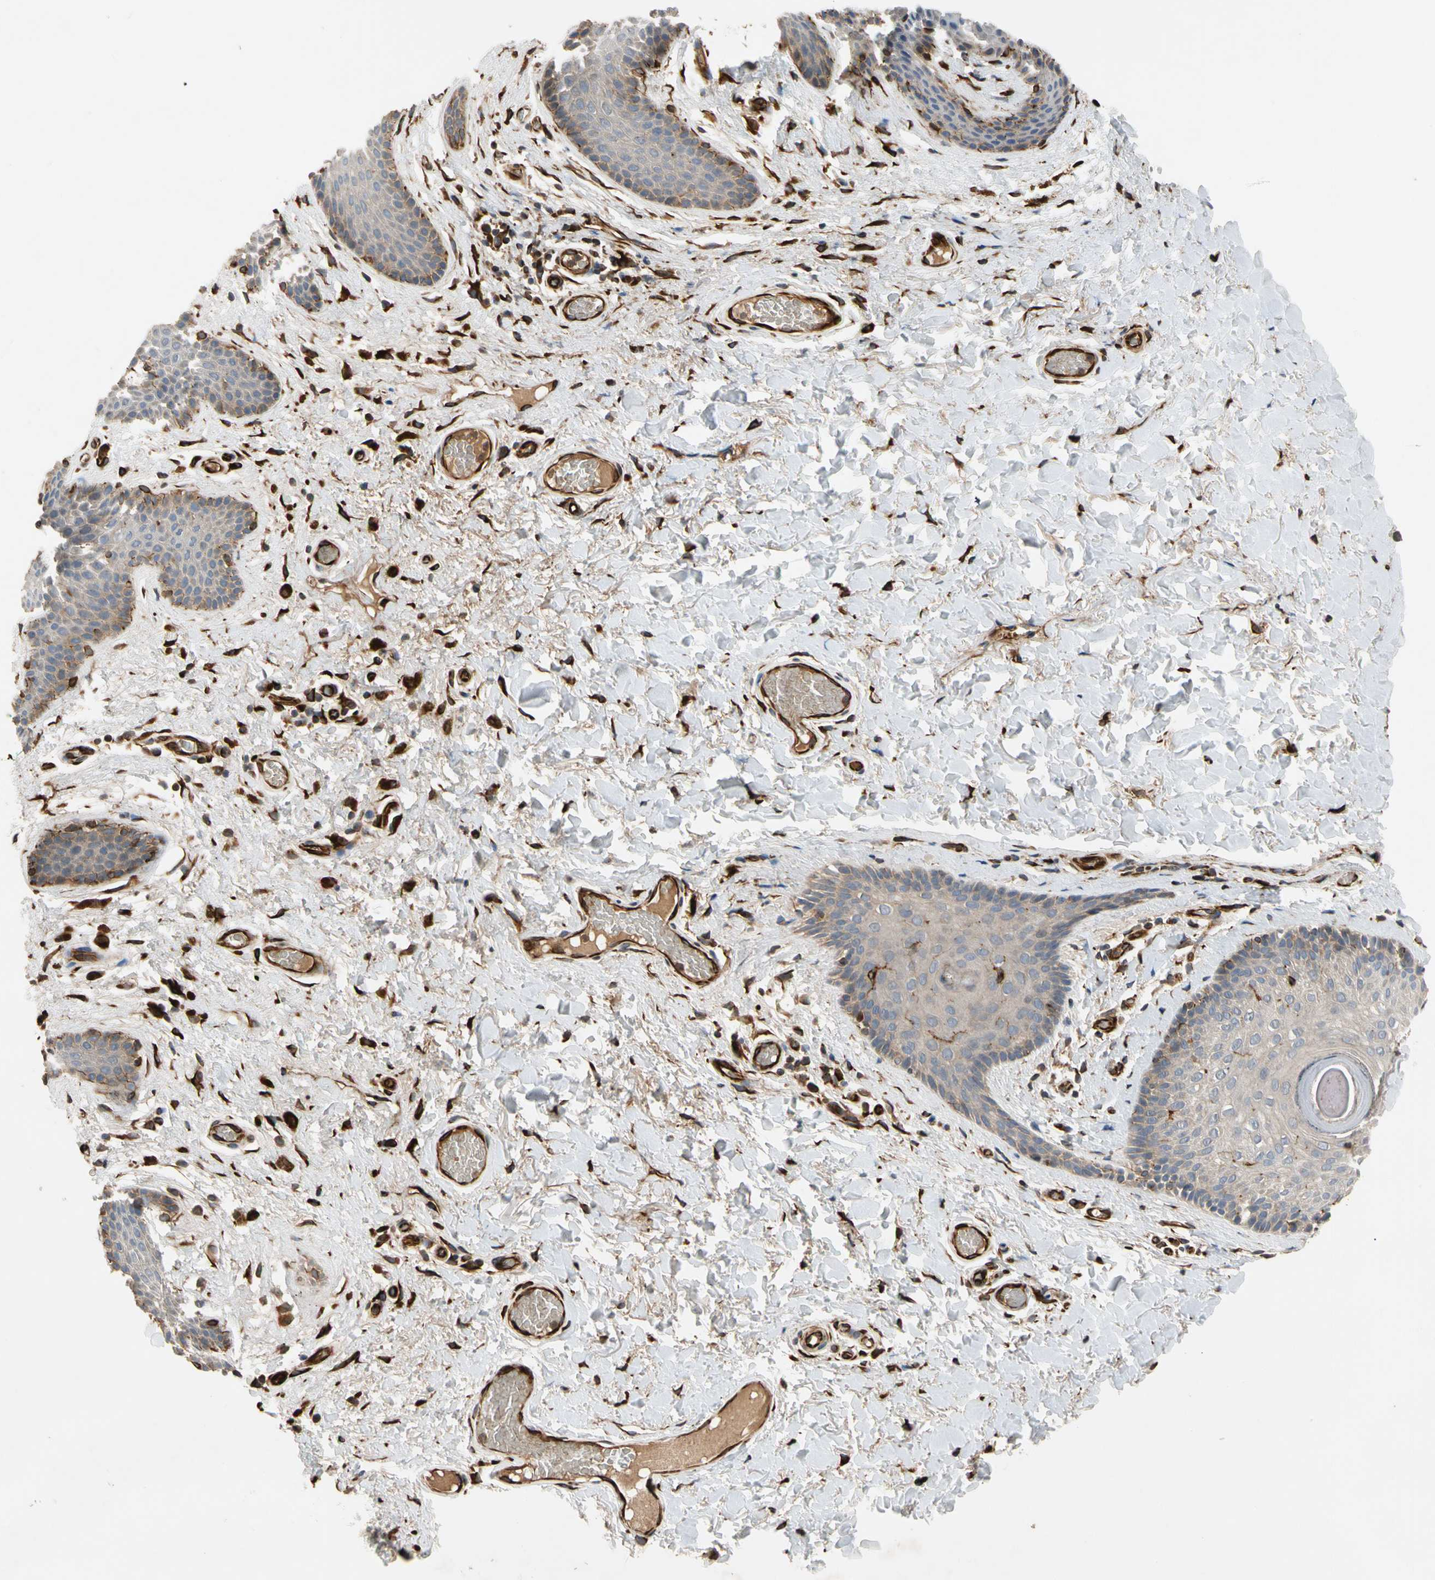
{"staining": {"intensity": "weak", "quantity": "25%-75%", "location": "cytoplasmic/membranous"}, "tissue": "skin", "cell_type": "Epidermal cells", "image_type": "normal", "snomed": [{"axis": "morphology", "description": "Normal tissue, NOS"}, {"axis": "topography", "description": "Anal"}], "caption": "The immunohistochemical stain highlights weak cytoplasmic/membranous positivity in epidermal cells of unremarkable skin. Nuclei are stained in blue.", "gene": "FGD6", "patient": {"sex": "male", "age": 74}}